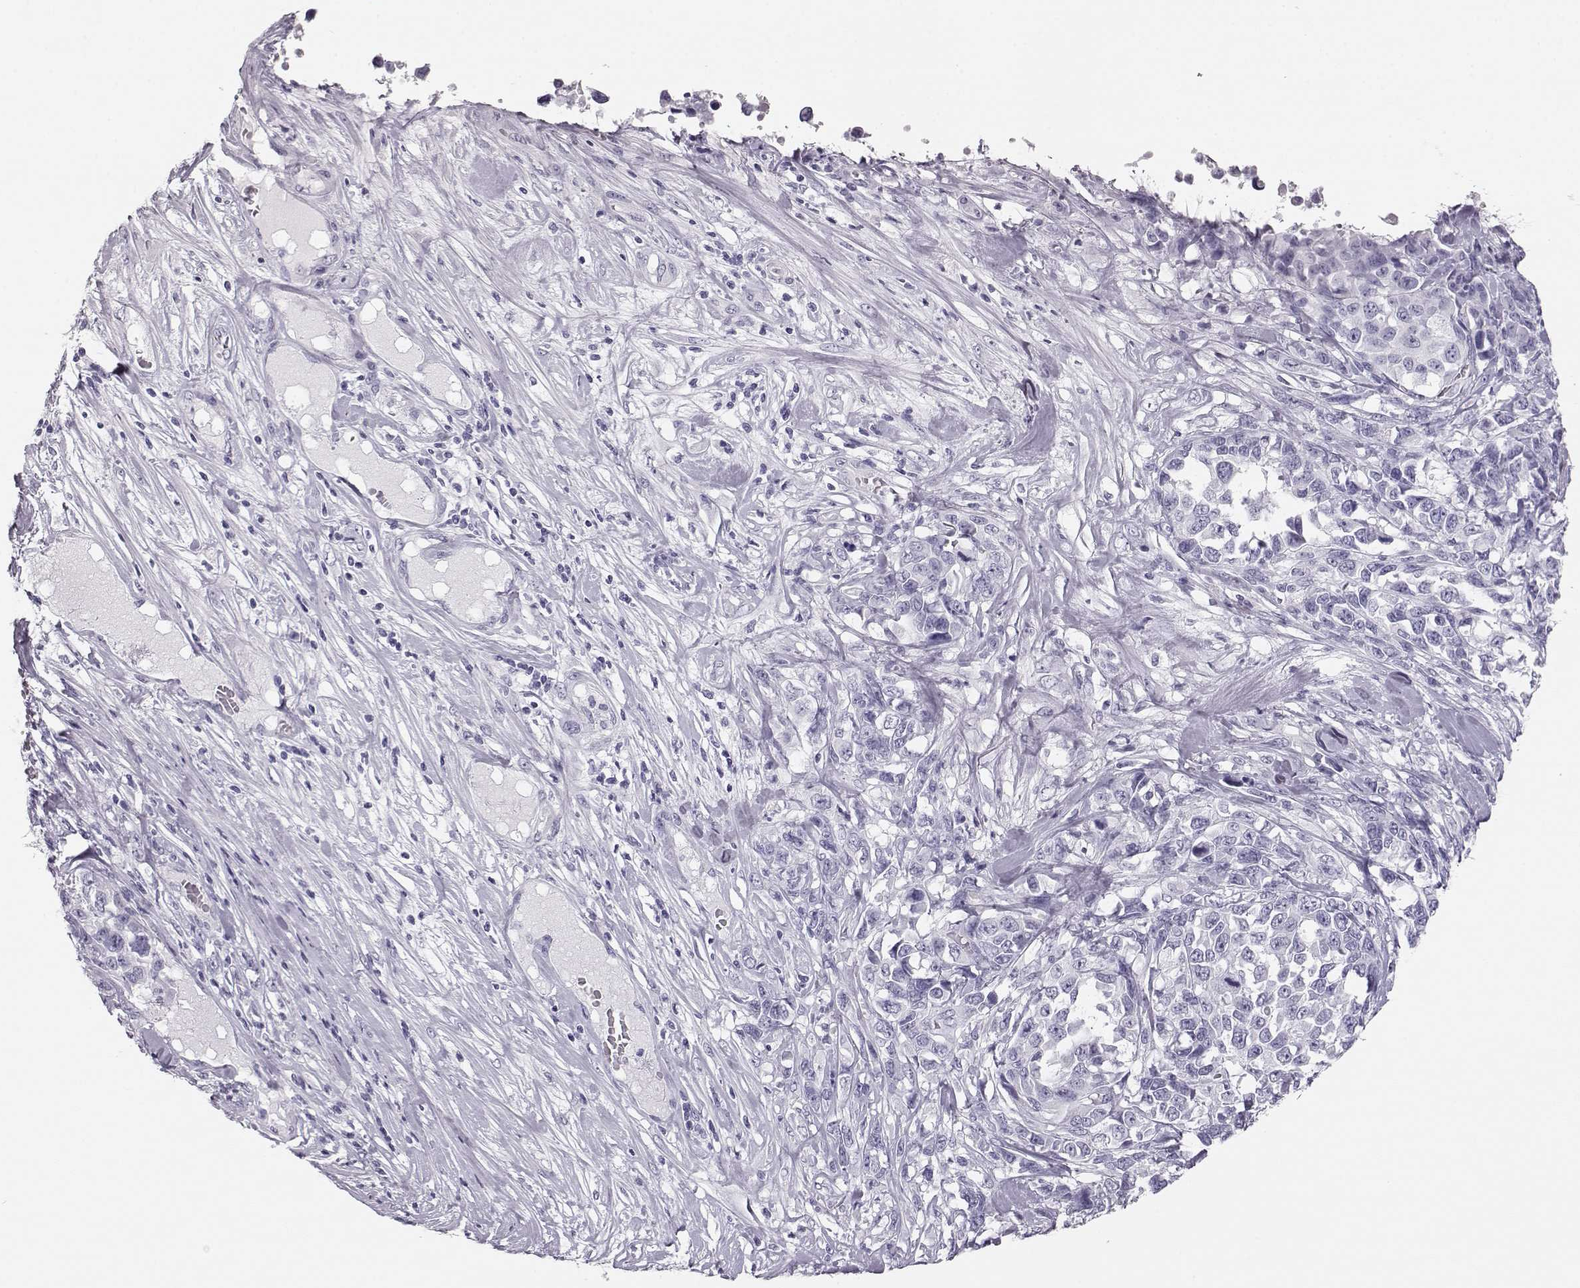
{"staining": {"intensity": "negative", "quantity": "none", "location": "none"}, "tissue": "melanoma", "cell_type": "Tumor cells", "image_type": "cancer", "snomed": [{"axis": "morphology", "description": "Malignant melanoma, Metastatic site"}, {"axis": "topography", "description": "Skin"}], "caption": "Malignant melanoma (metastatic site) stained for a protein using immunohistochemistry shows no positivity tumor cells.", "gene": "BFSP2", "patient": {"sex": "male", "age": 84}}